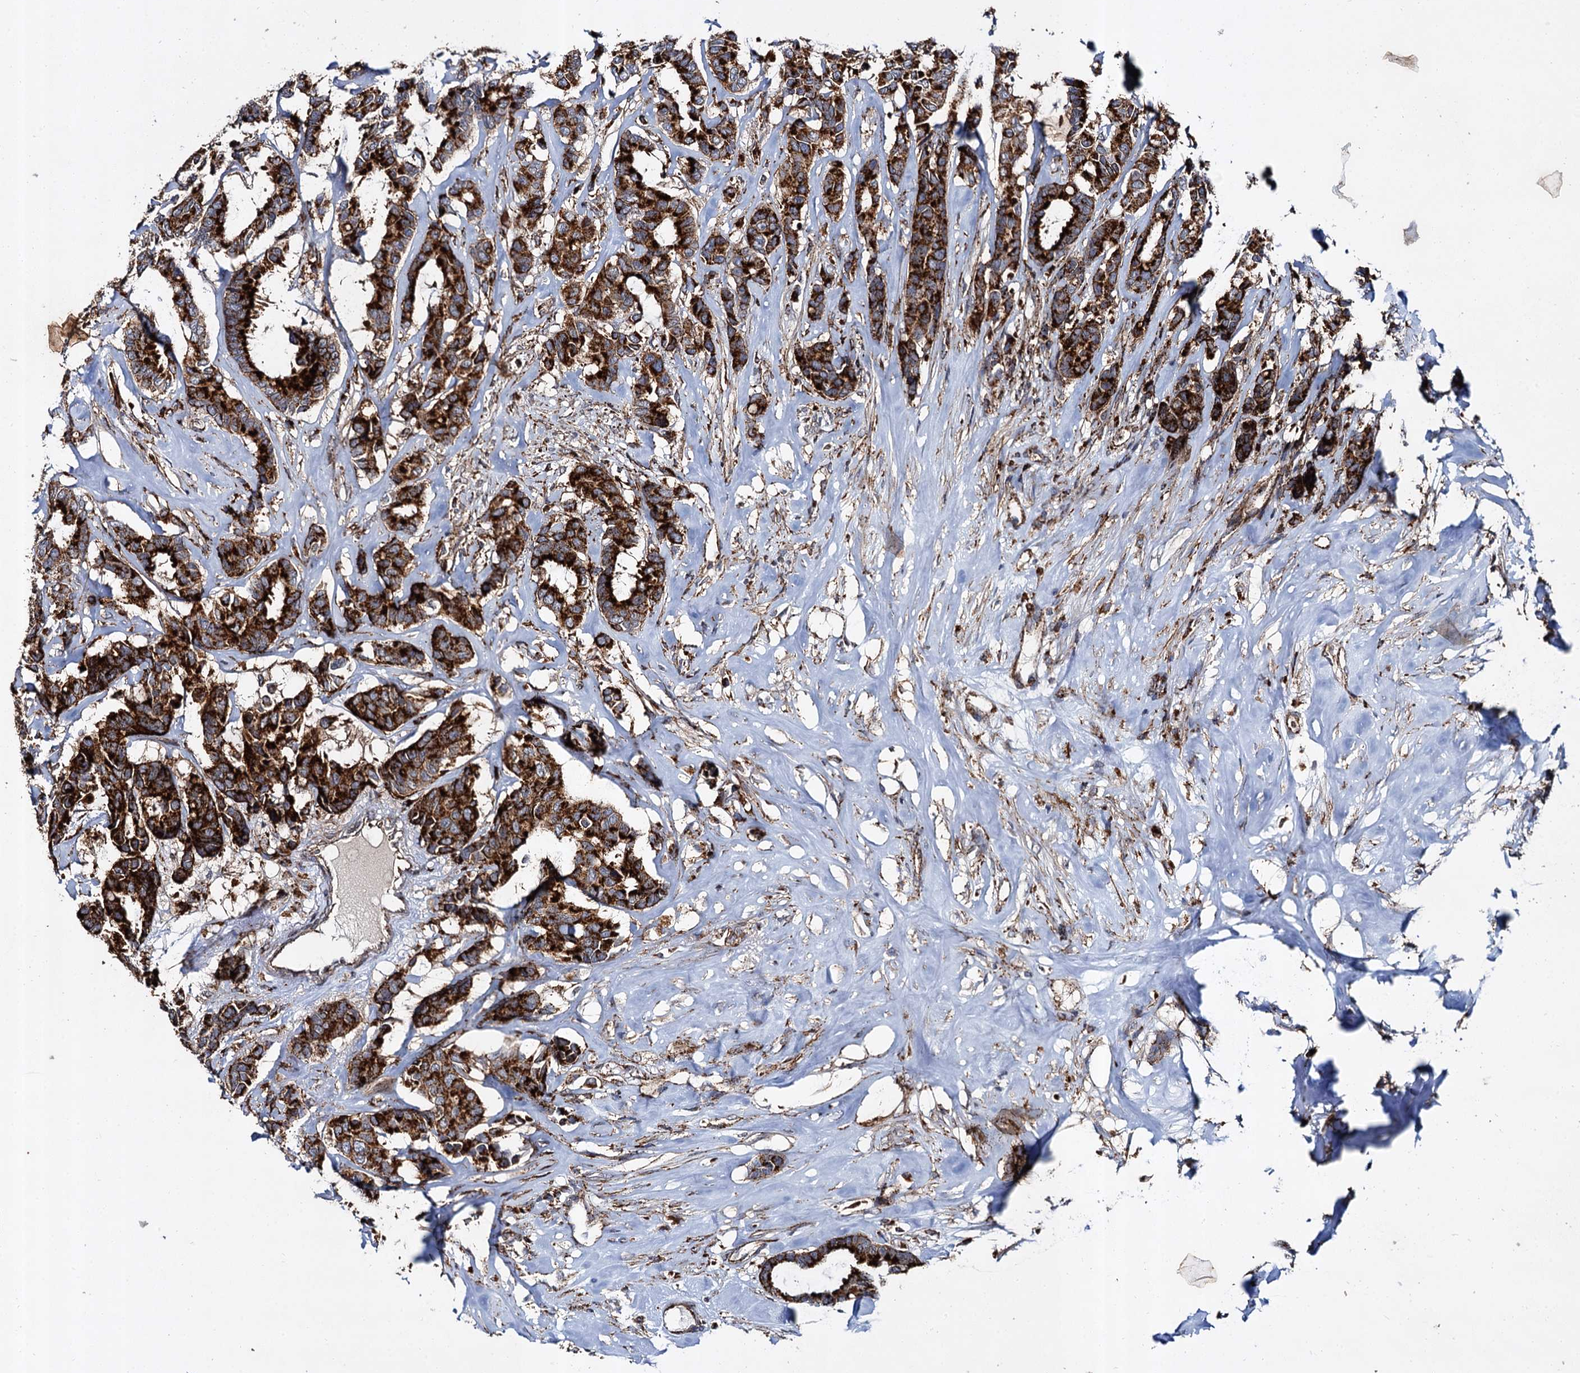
{"staining": {"intensity": "strong", "quantity": ">75%", "location": "cytoplasmic/membranous"}, "tissue": "breast cancer", "cell_type": "Tumor cells", "image_type": "cancer", "snomed": [{"axis": "morphology", "description": "Duct carcinoma"}, {"axis": "topography", "description": "Breast"}], "caption": "Breast cancer (invasive ductal carcinoma) stained with DAB immunohistochemistry shows high levels of strong cytoplasmic/membranous expression in approximately >75% of tumor cells. The protein of interest is shown in brown color, while the nuclei are stained blue.", "gene": "GBA1", "patient": {"sex": "female", "age": 87}}